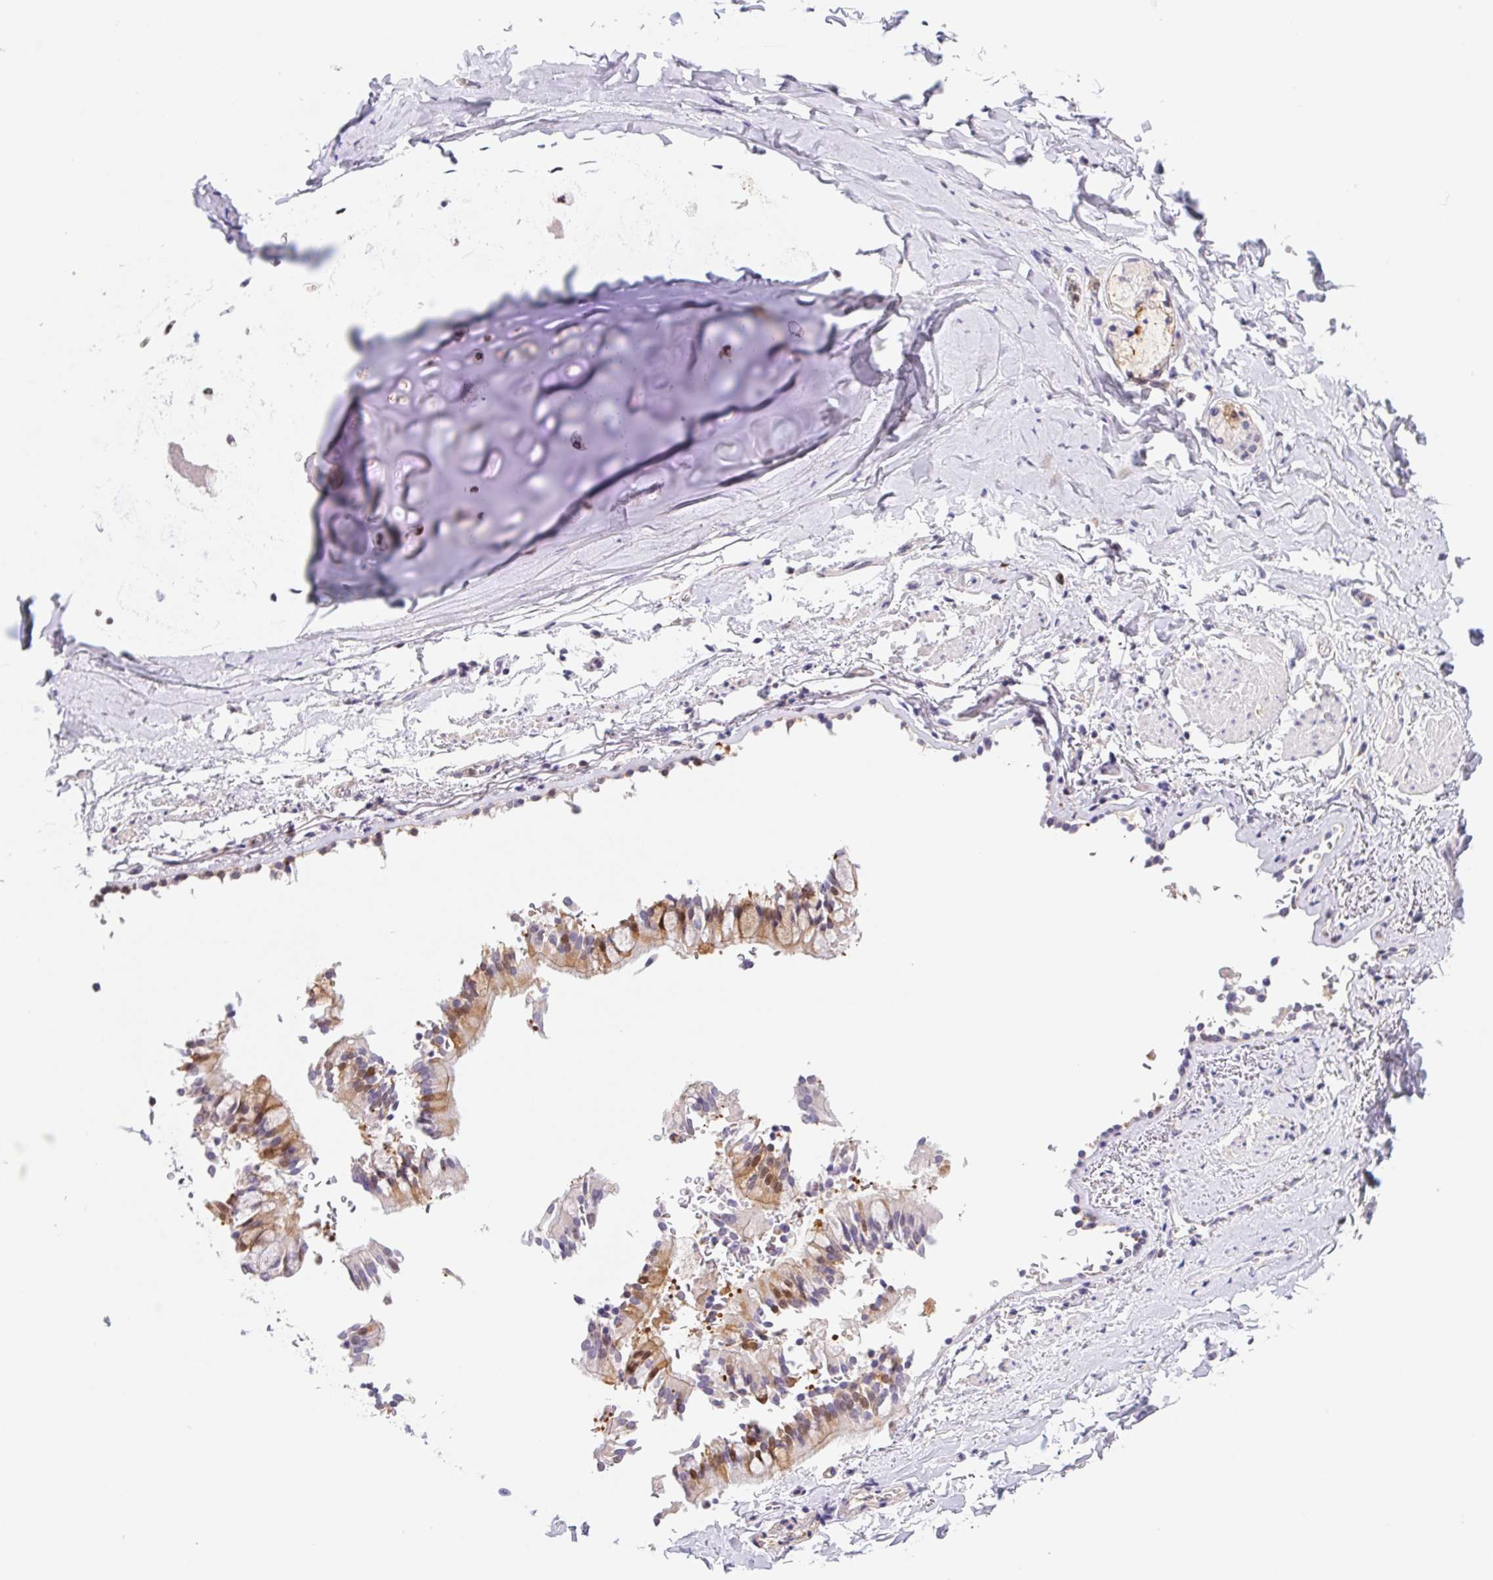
{"staining": {"intensity": "moderate", "quantity": "25%-75%", "location": "nuclear"}, "tissue": "soft tissue", "cell_type": "Chondrocytes", "image_type": "normal", "snomed": [{"axis": "morphology", "description": "Normal tissue, NOS"}, {"axis": "topography", "description": "Cartilage tissue"}, {"axis": "topography", "description": "Bronchus"}, {"axis": "topography", "description": "Peripheral nerve tissue"}], "caption": "Unremarkable soft tissue exhibits moderate nuclear expression in about 25%-75% of chondrocytes The staining is performed using DAB (3,3'-diaminobenzidine) brown chromogen to label protein expression. The nuclei are counter-stained blue using hematoxylin..", "gene": "L3MBTL4", "patient": {"sex": "male", "age": 67}}